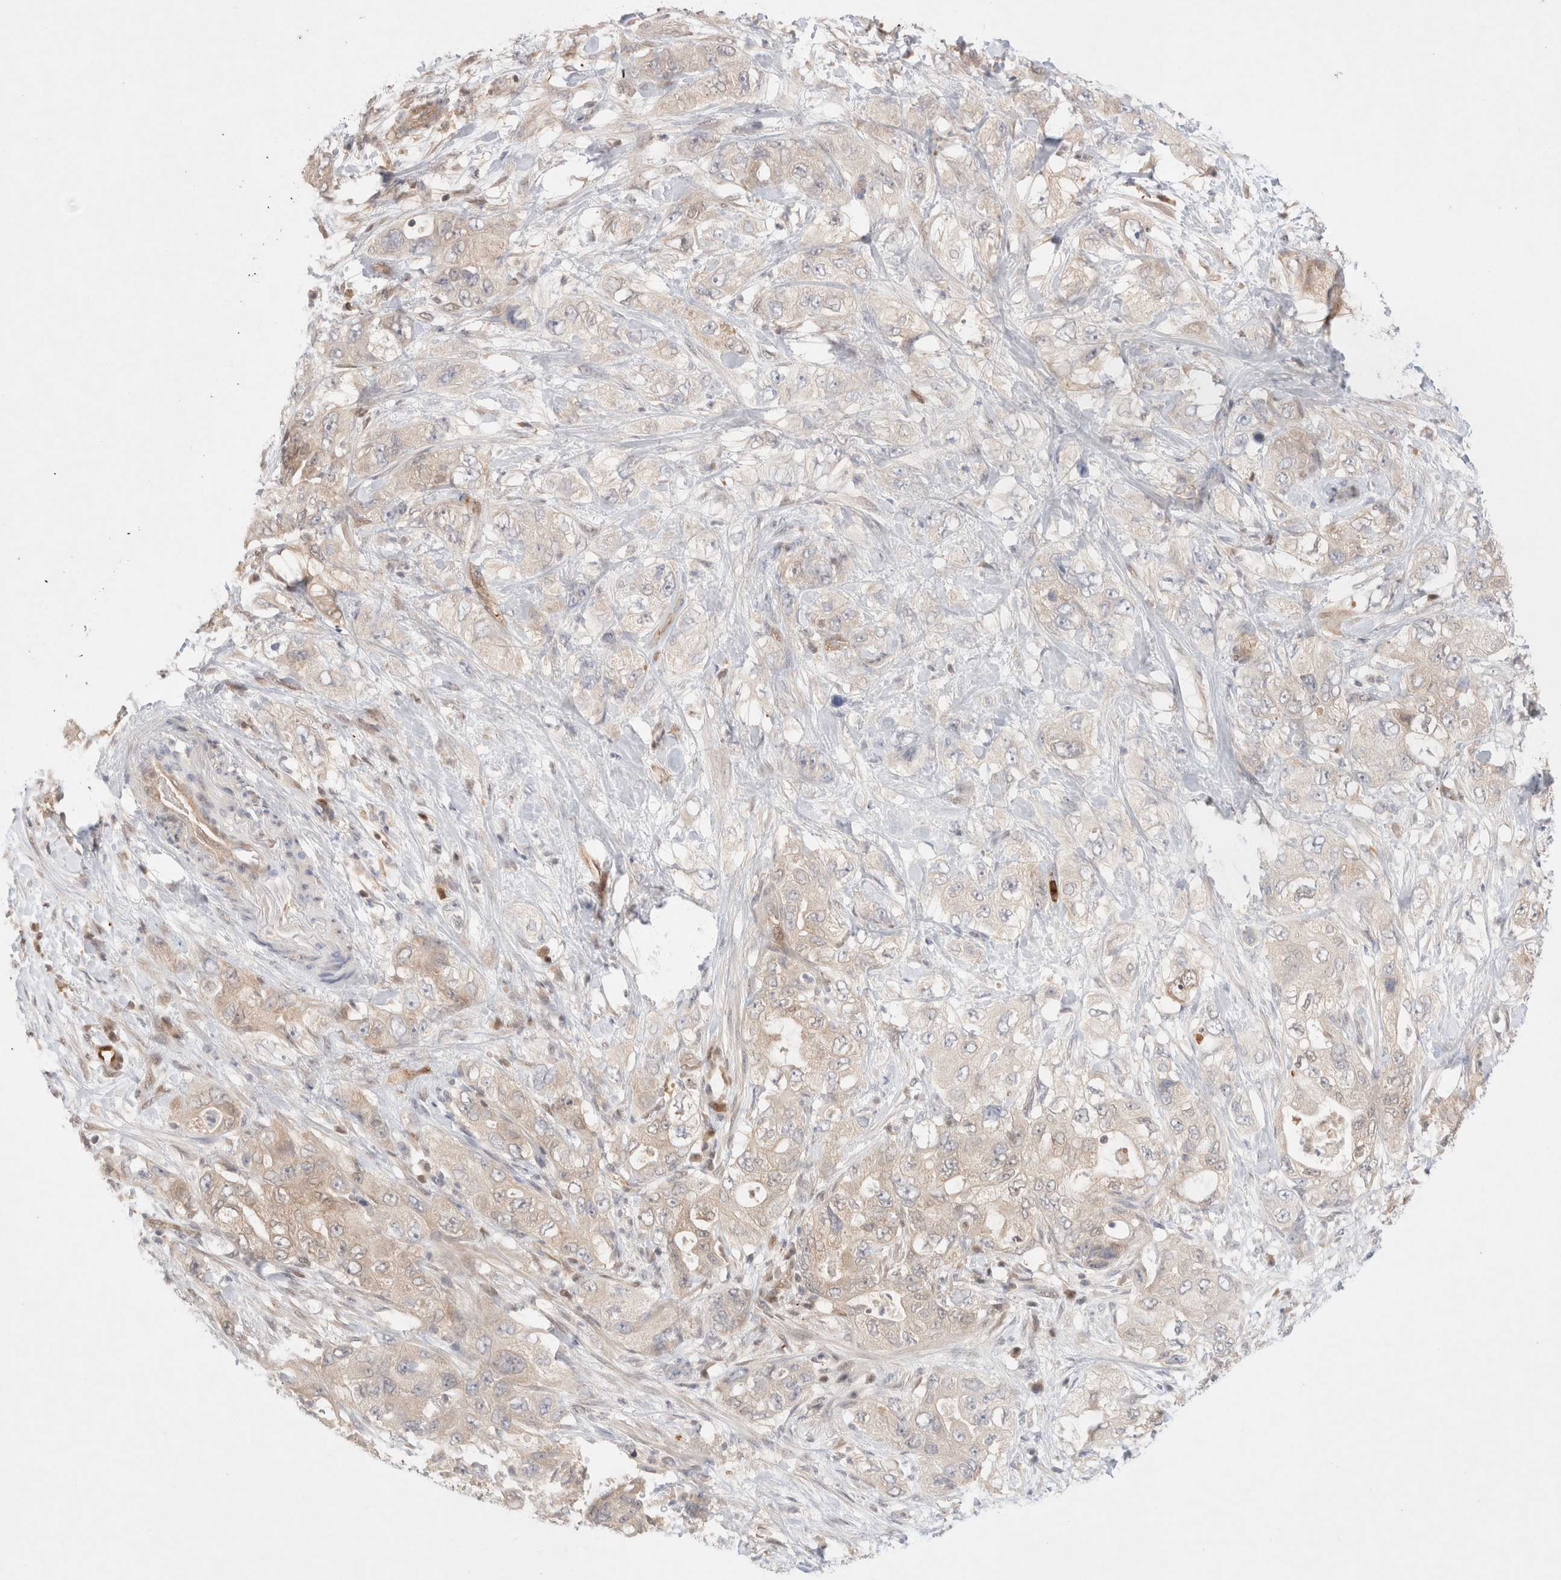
{"staining": {"intensity": "weak", "quantity": "<25%", "location": "cytoplasmic/membranous"}, "tissue": "pancreatic cancer", "cell_type": "Tumor cells", "image_type": "cancer", "snomed": [{"axis": "morphology", "description": "Adenocarcinoma, NOS"}, {"axis": "topography", "description": "Pancreas"}], "caption": "A high-resolution image shows immunohistochemistry staining of adenocarcinoma (pancreatic), which demonstrates no significant positivity in tumor cells.", "gene": "STARD10", "patient": {"sex": "female", "age": 73}}